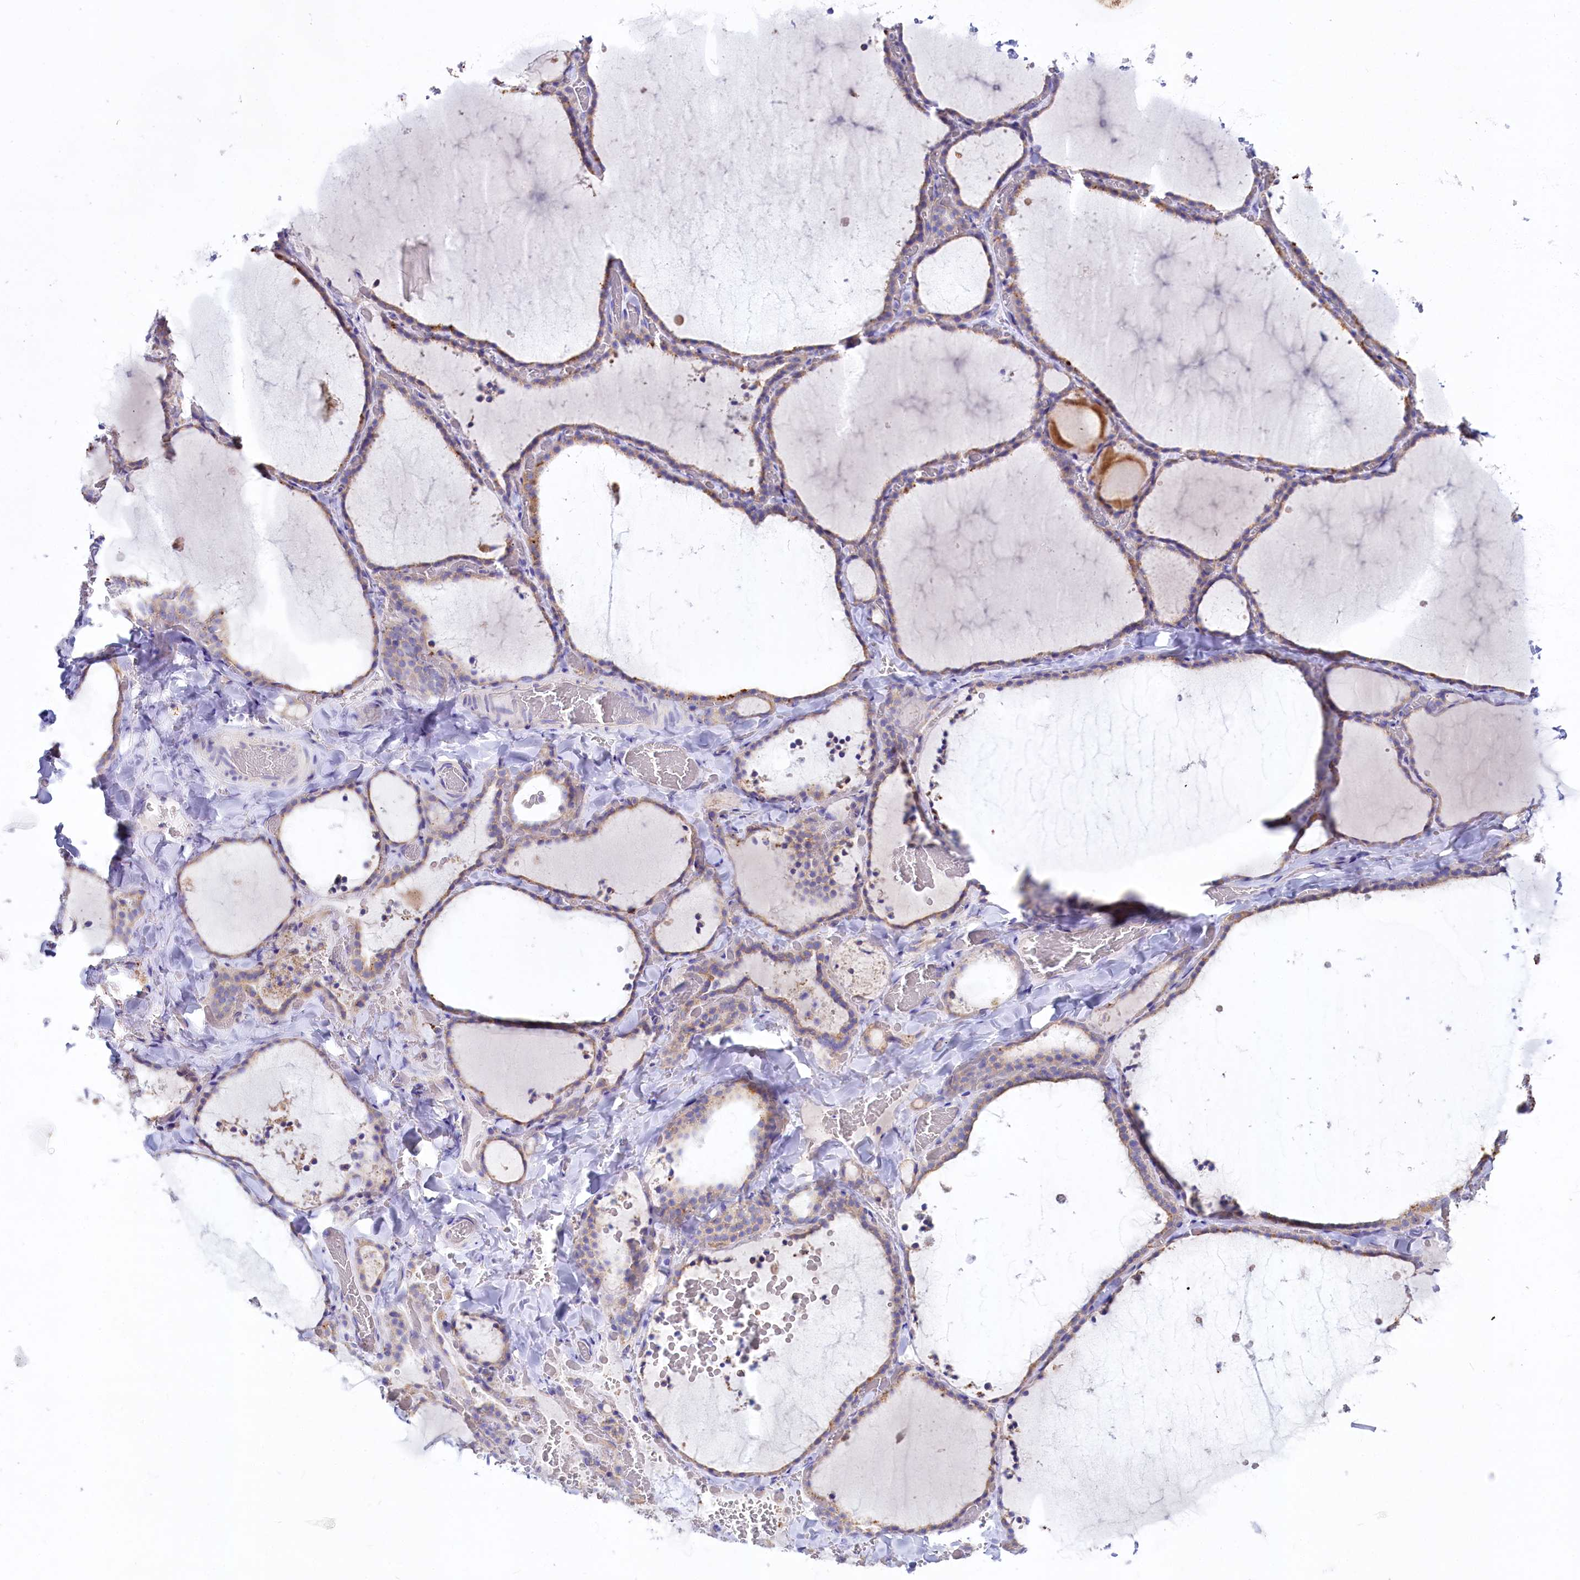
{"staining": {"intensity": "moderate", "quantity": "25%-75%", "location": "cytoplasmic/membranous"}, "tissue": "thyroid gland", "cell_type": "Glandular cells", "image_type": "normal", "snomed": [{"axis": "morphology", "description": "Normal tissue, NOS"}, {"axis": "topography", "description": "Thyroid gland"}], "caption": "Immunohistochemistry (DAB (3,3'-diaminobenzidine)) staining of normal thyroid gland exhibits moderate cytoplasmic/membranous protein staining in approximately 25%-75% of glandular cells. (brown staining indicates protein expression, while blue staining denotes nuclei).", "gene": "VPS26B", "patient": {"sex": "female", "age": 22}}